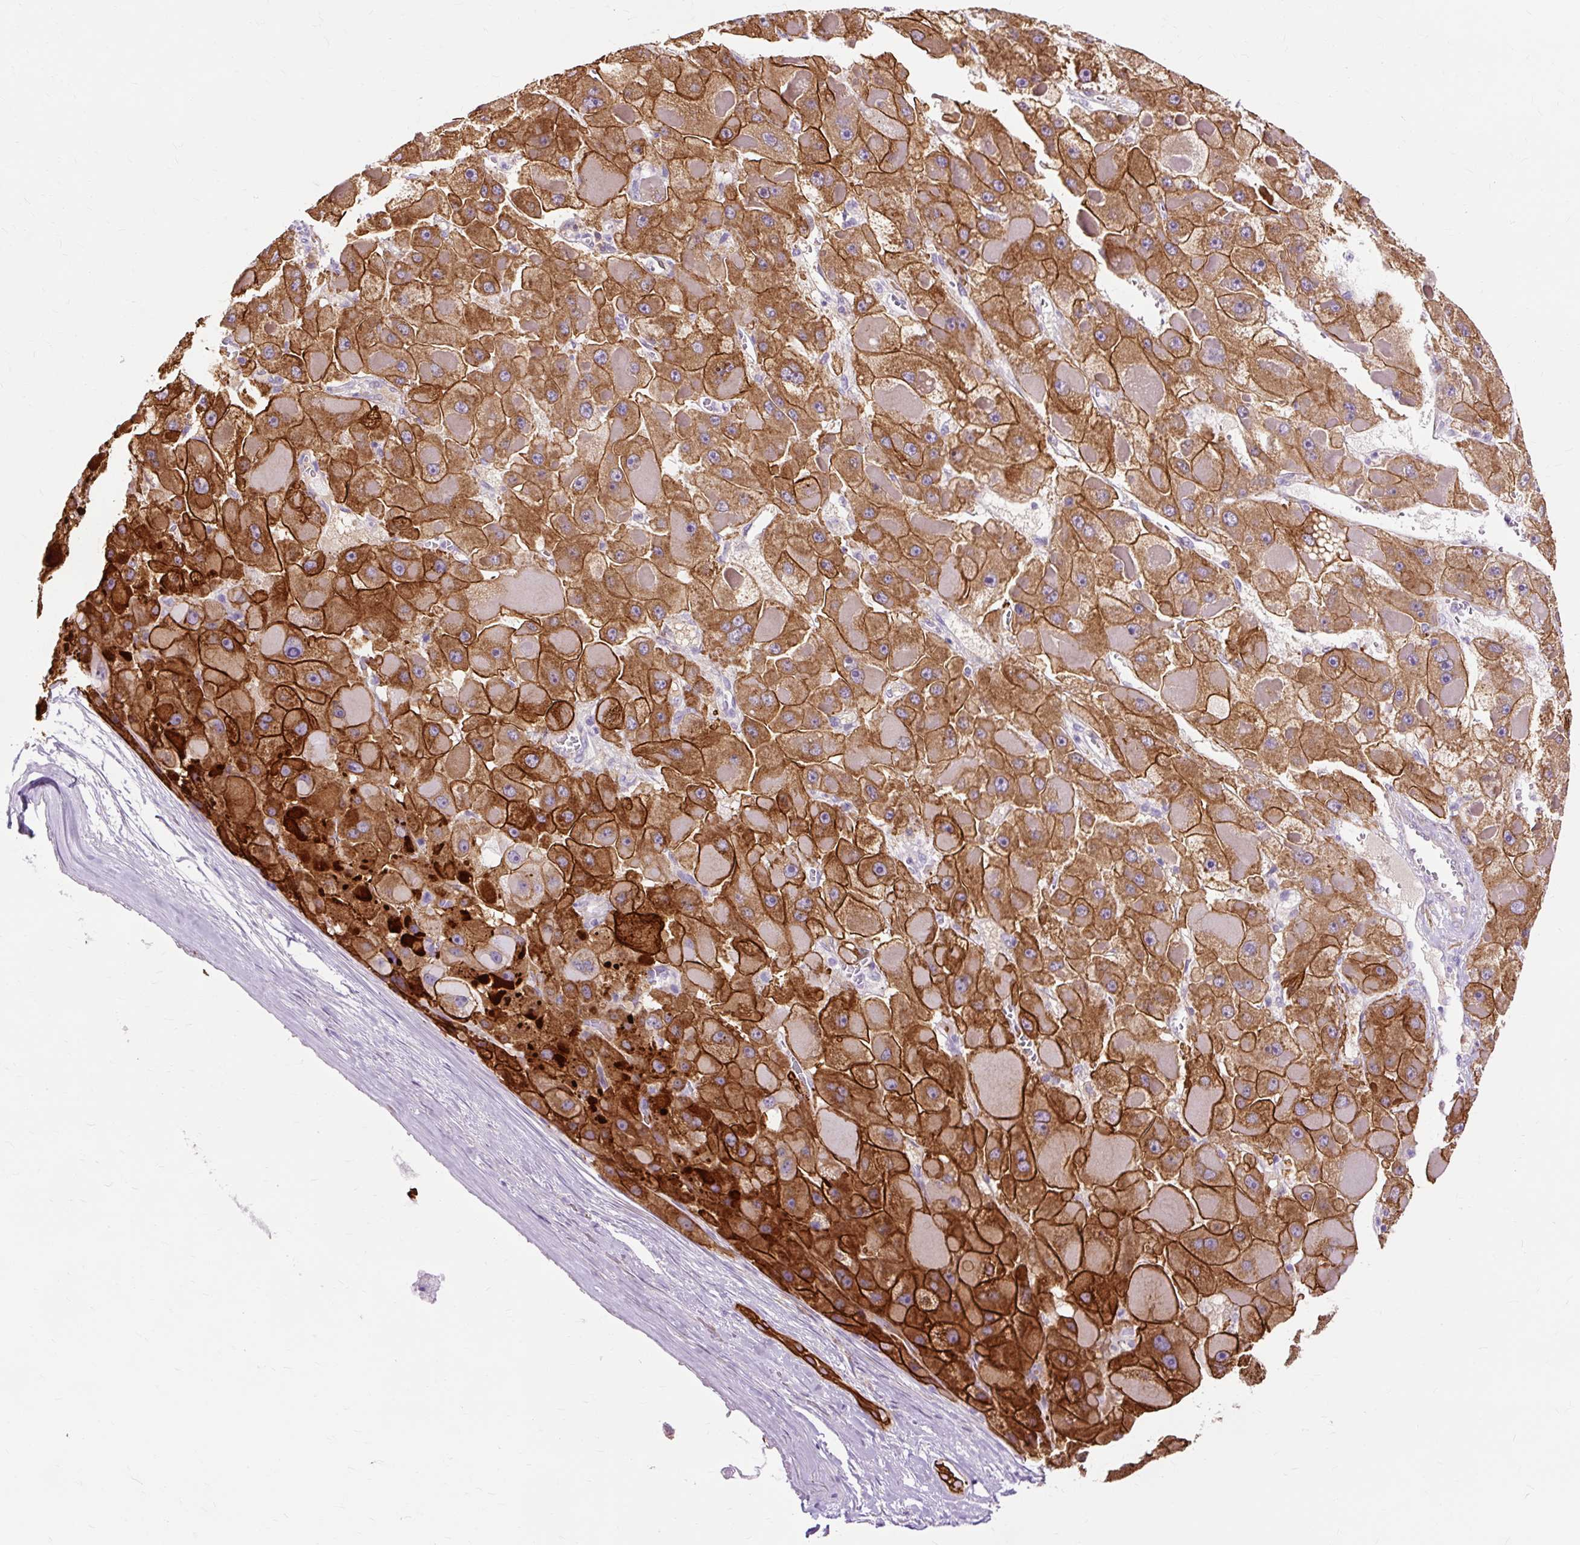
{"staining": {"intensity": "strong", "quantity": ">75%", "location": "cytoplasmic/membranous"}, "tissue": "liver cancer", "cell_type": "Tumor cells", "image_type": "cancer", "snomed": [{"axis": "morphology", "description": "Carcinoma, Hepatocellular, NOS"}, {"axis": "topography", "description": "Liver"}], "caption": "This photomicrograph reveals liver cancer (hepatocellular carcinoma) stained with IHC to label a protein in brown. The cytoplasmic/membranous of tumor cells show strong positivity for the protein. Nuclei are counter-stained blue.", "gene": "DCTN4", "patient": {"sex": "female", "age": 73}}